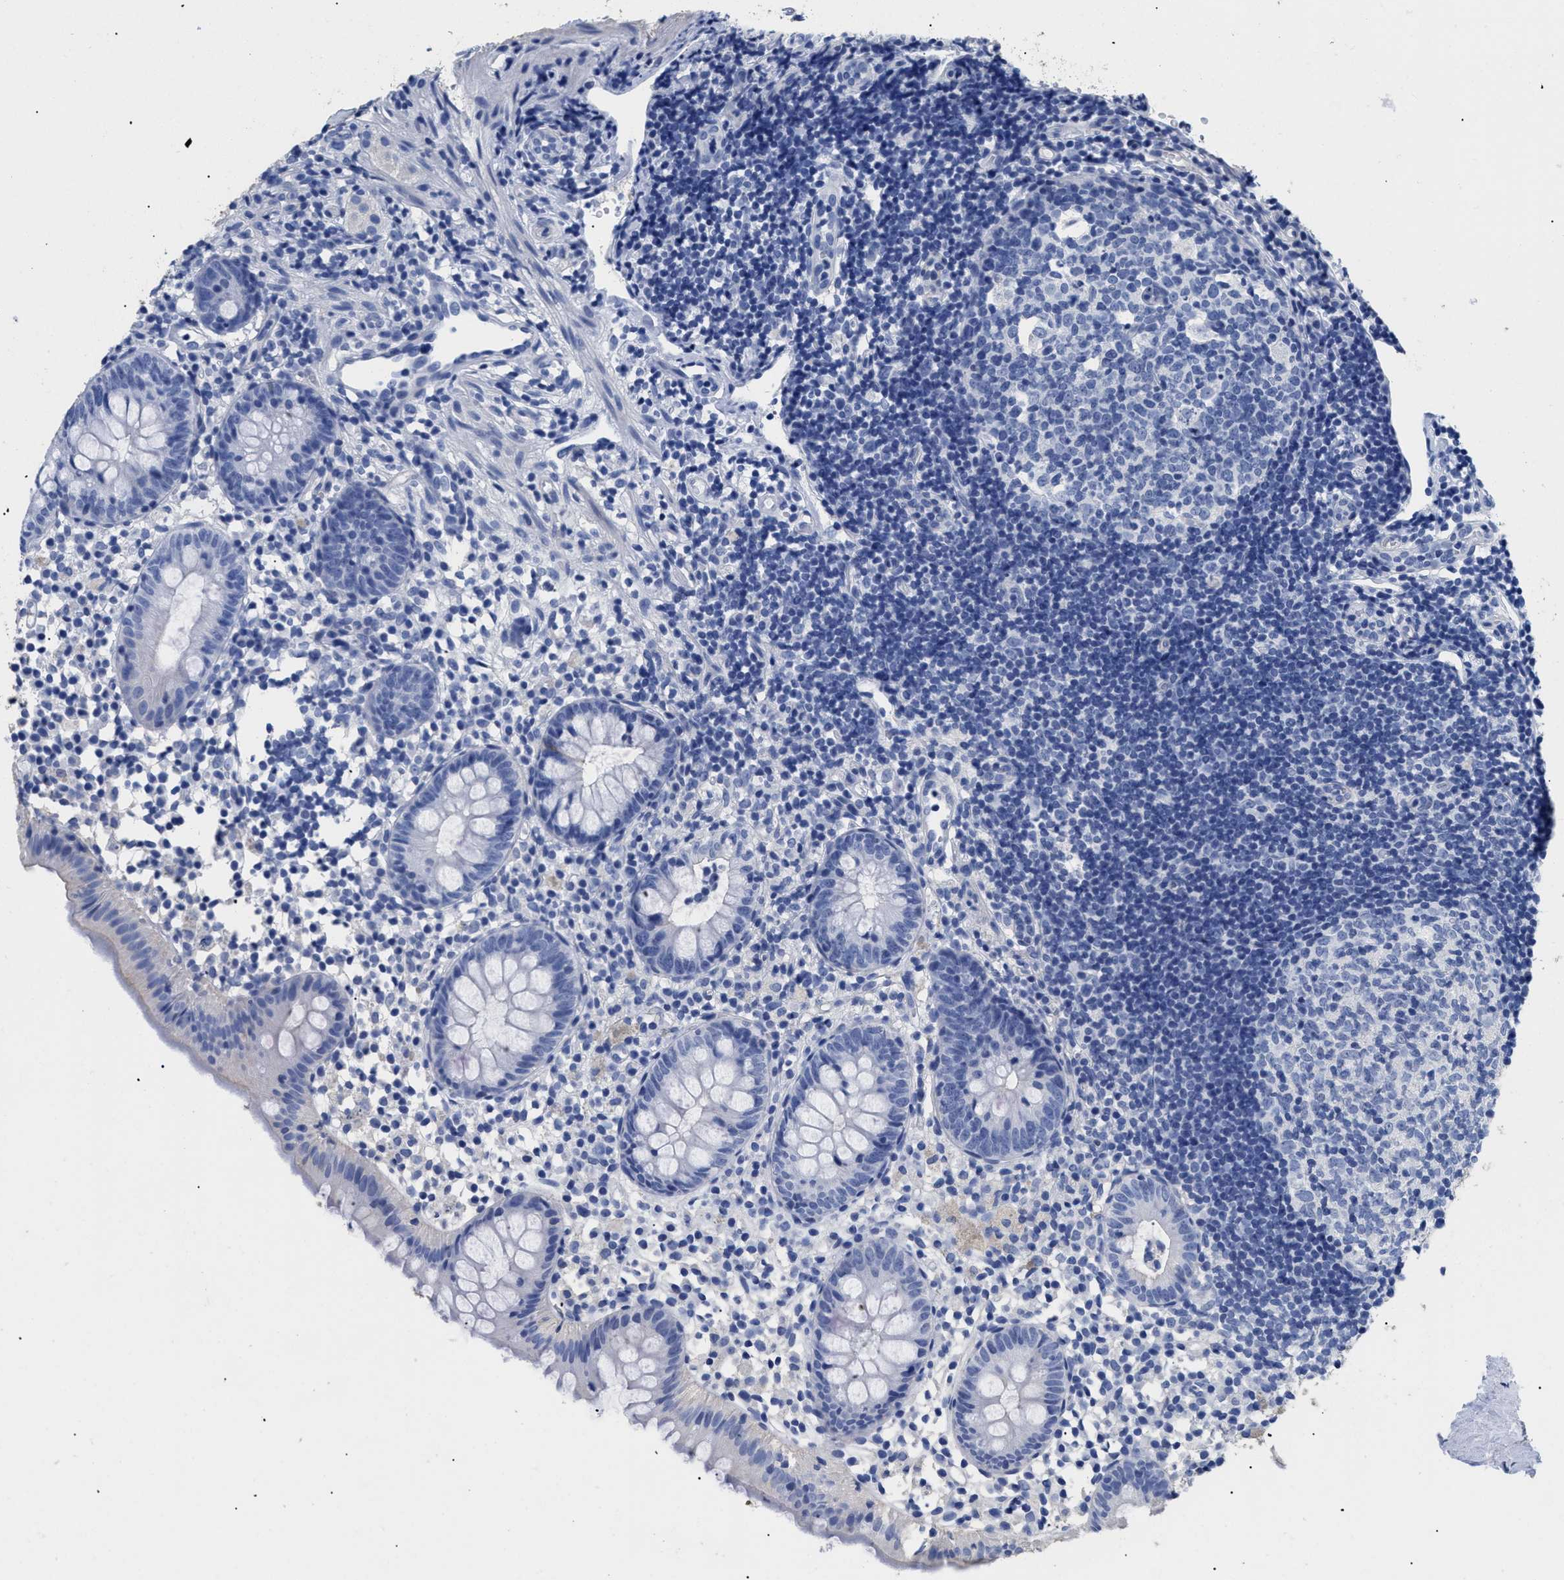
{"staining": {"intensity": "negative", "quantity": "none", "location": "none"}, "tissue": "appendix", "cell_type": "Glandular cells", "image_type": "normal", "snomed": [{"axis": "morphology", "description": "Normal tissue, NOS"}, {"axis": "topography", "description": "Appendix"}], "caption": "This is an immunohistochemistry image of unremarkable appendix. There is no staining in glandular cells.", "gene": "DLC1", "patient": {"sex": "female", "age": 20}}